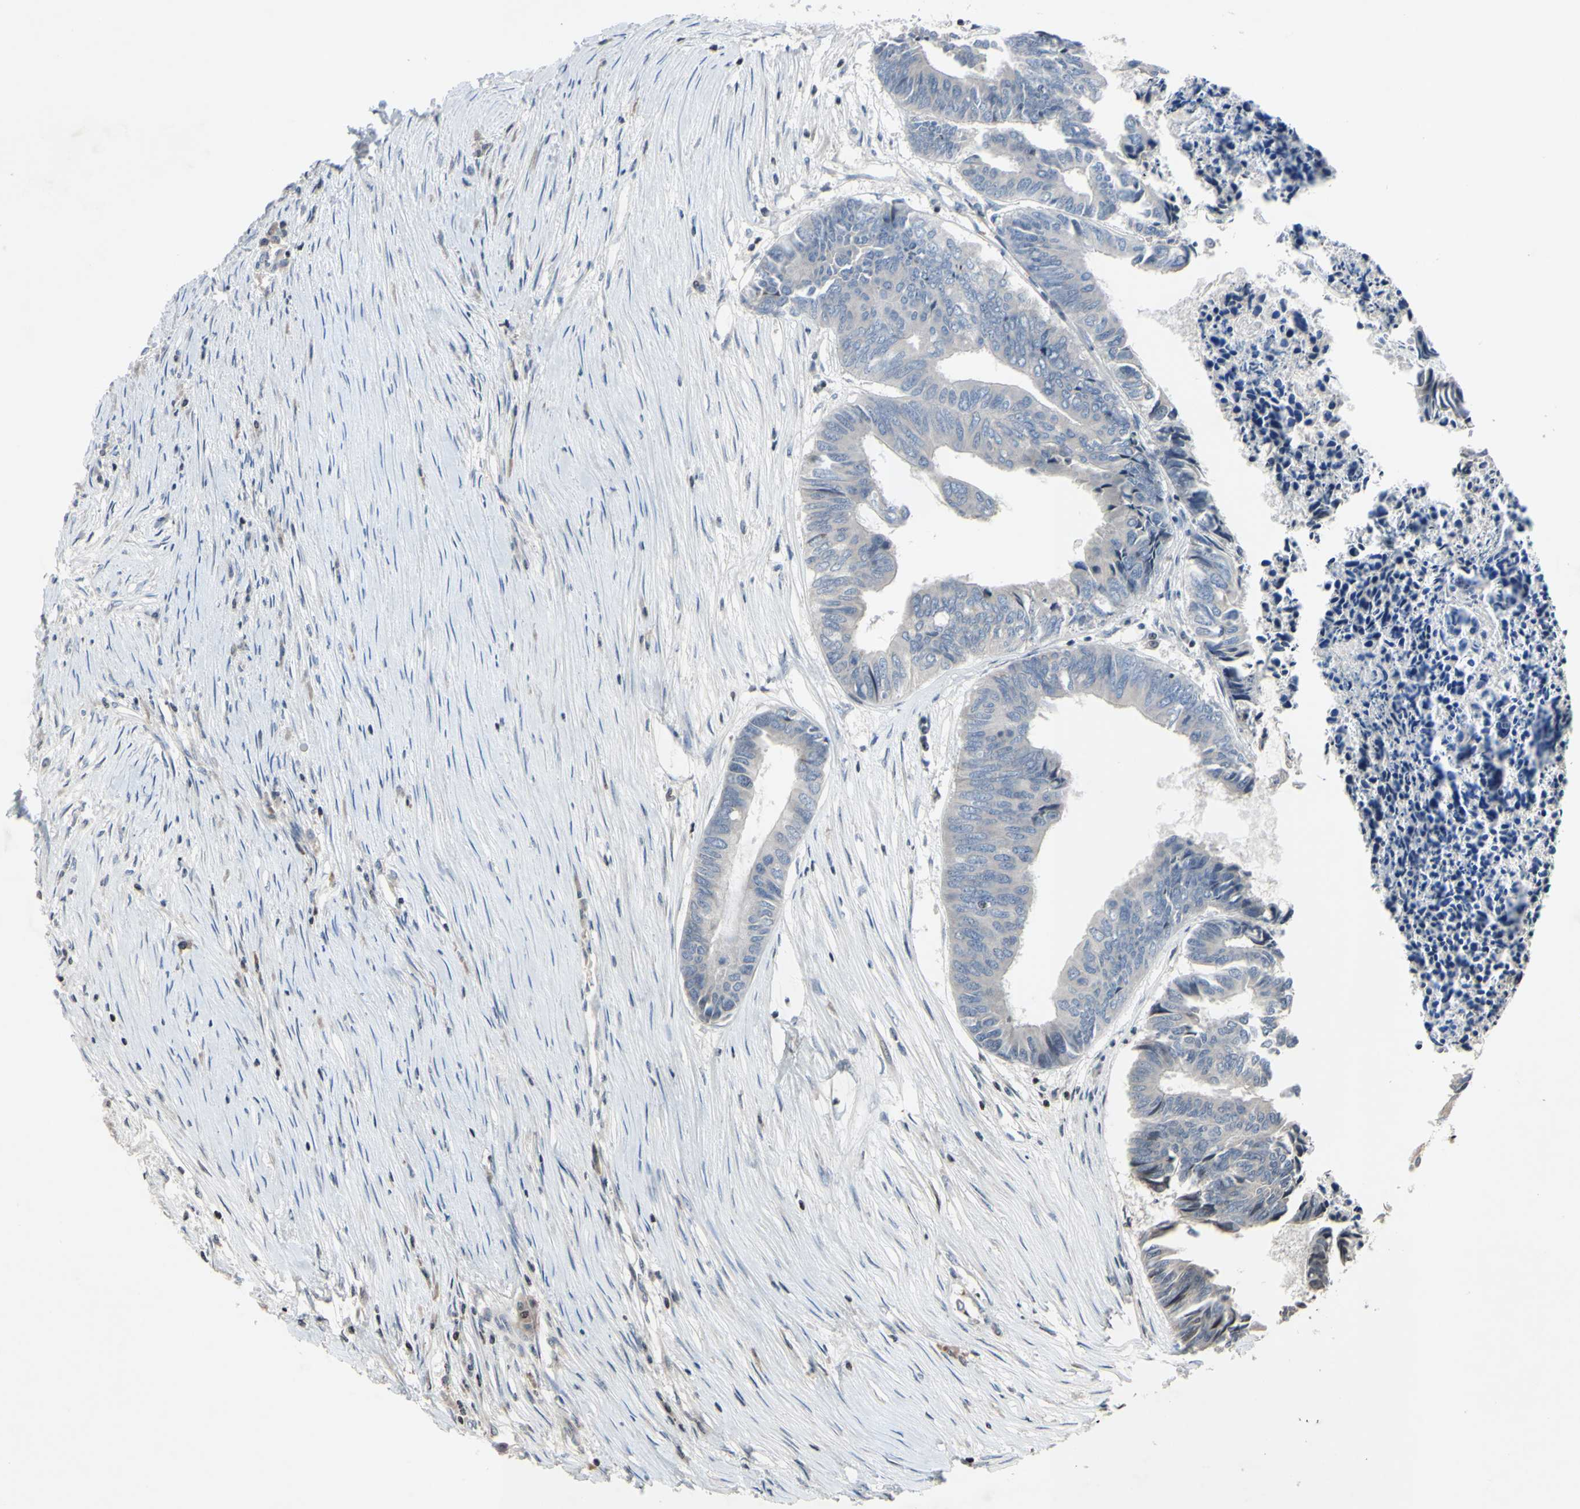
{"staining": {"intensity": "negative", "quantity": "none", "location": "none"}, "tissue": "colorectal cancer", "cell_type": "Tumor cells", "image_type": "cancer", "snomed": [{"axis": "morphology", "description": "Adenocarcinoma, NOS"}, {"axis": "topography", "description": "Rectum"}], "caption": "Tumor cells show no significant protein expression in colorectal adenocarcinoma.", "gene": "ARG1", "patient": {"sex": "male", "age": 63}}